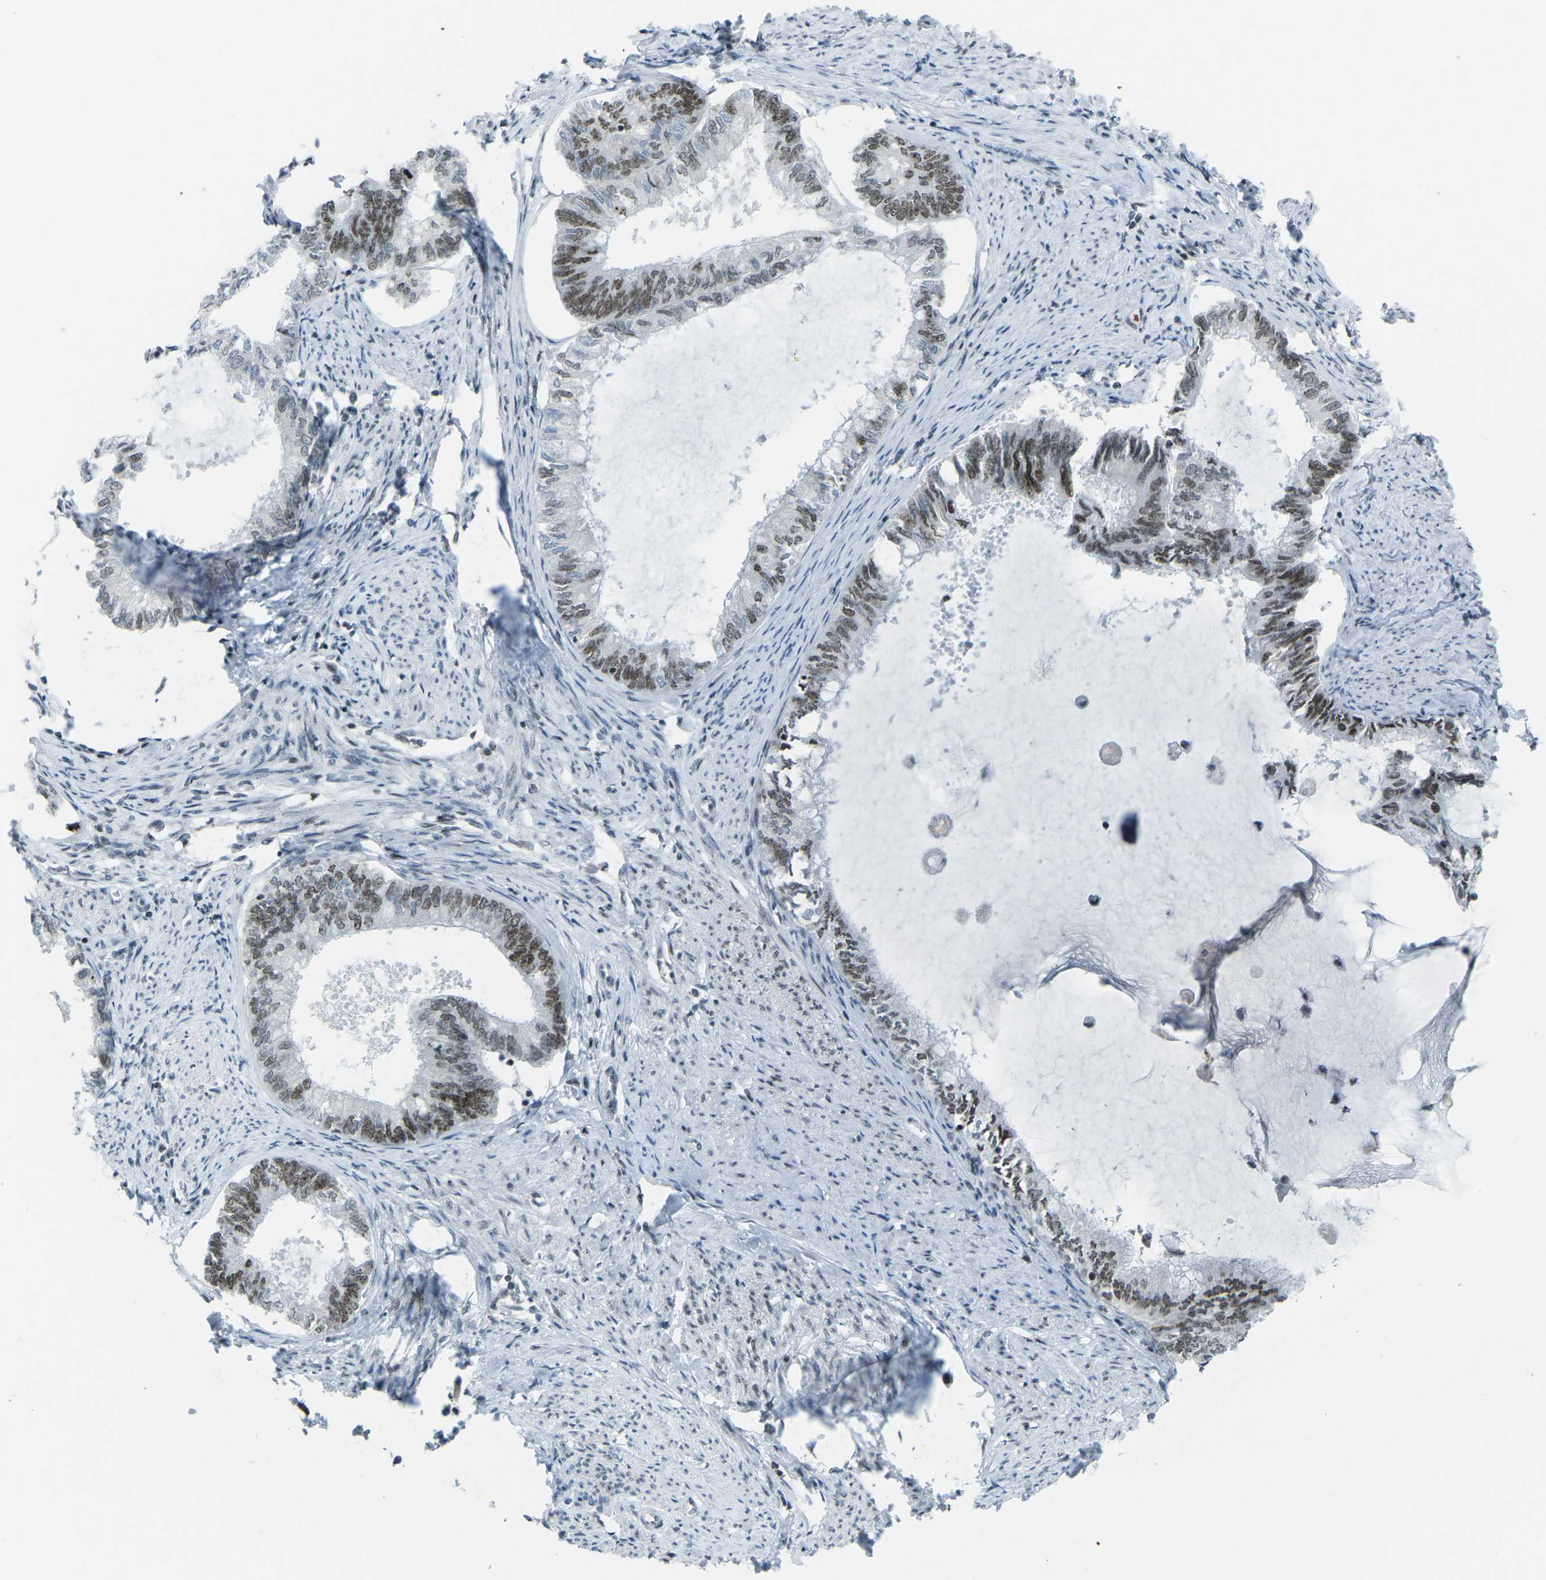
{"staining": {"intensity": "moderate", "quantity": ">75%", "location": "nuclear"}, "tissue": "endometrial cancer", "cell_type": "Tumor cells", "image_type": "cancer", "snomed": [{"axis": "morphology", "description": "Adenocarcinoma, NOS"}, {"axis": "topography", "description": "Endometrium"}], "caption": "A micrograph of human adenocarcinoma (endometrial) stained for a protein reveals moderate nuclear brown staining in tumor cells.", "gene": "EME1", "patient": {"sex": "female", "age": 86}}